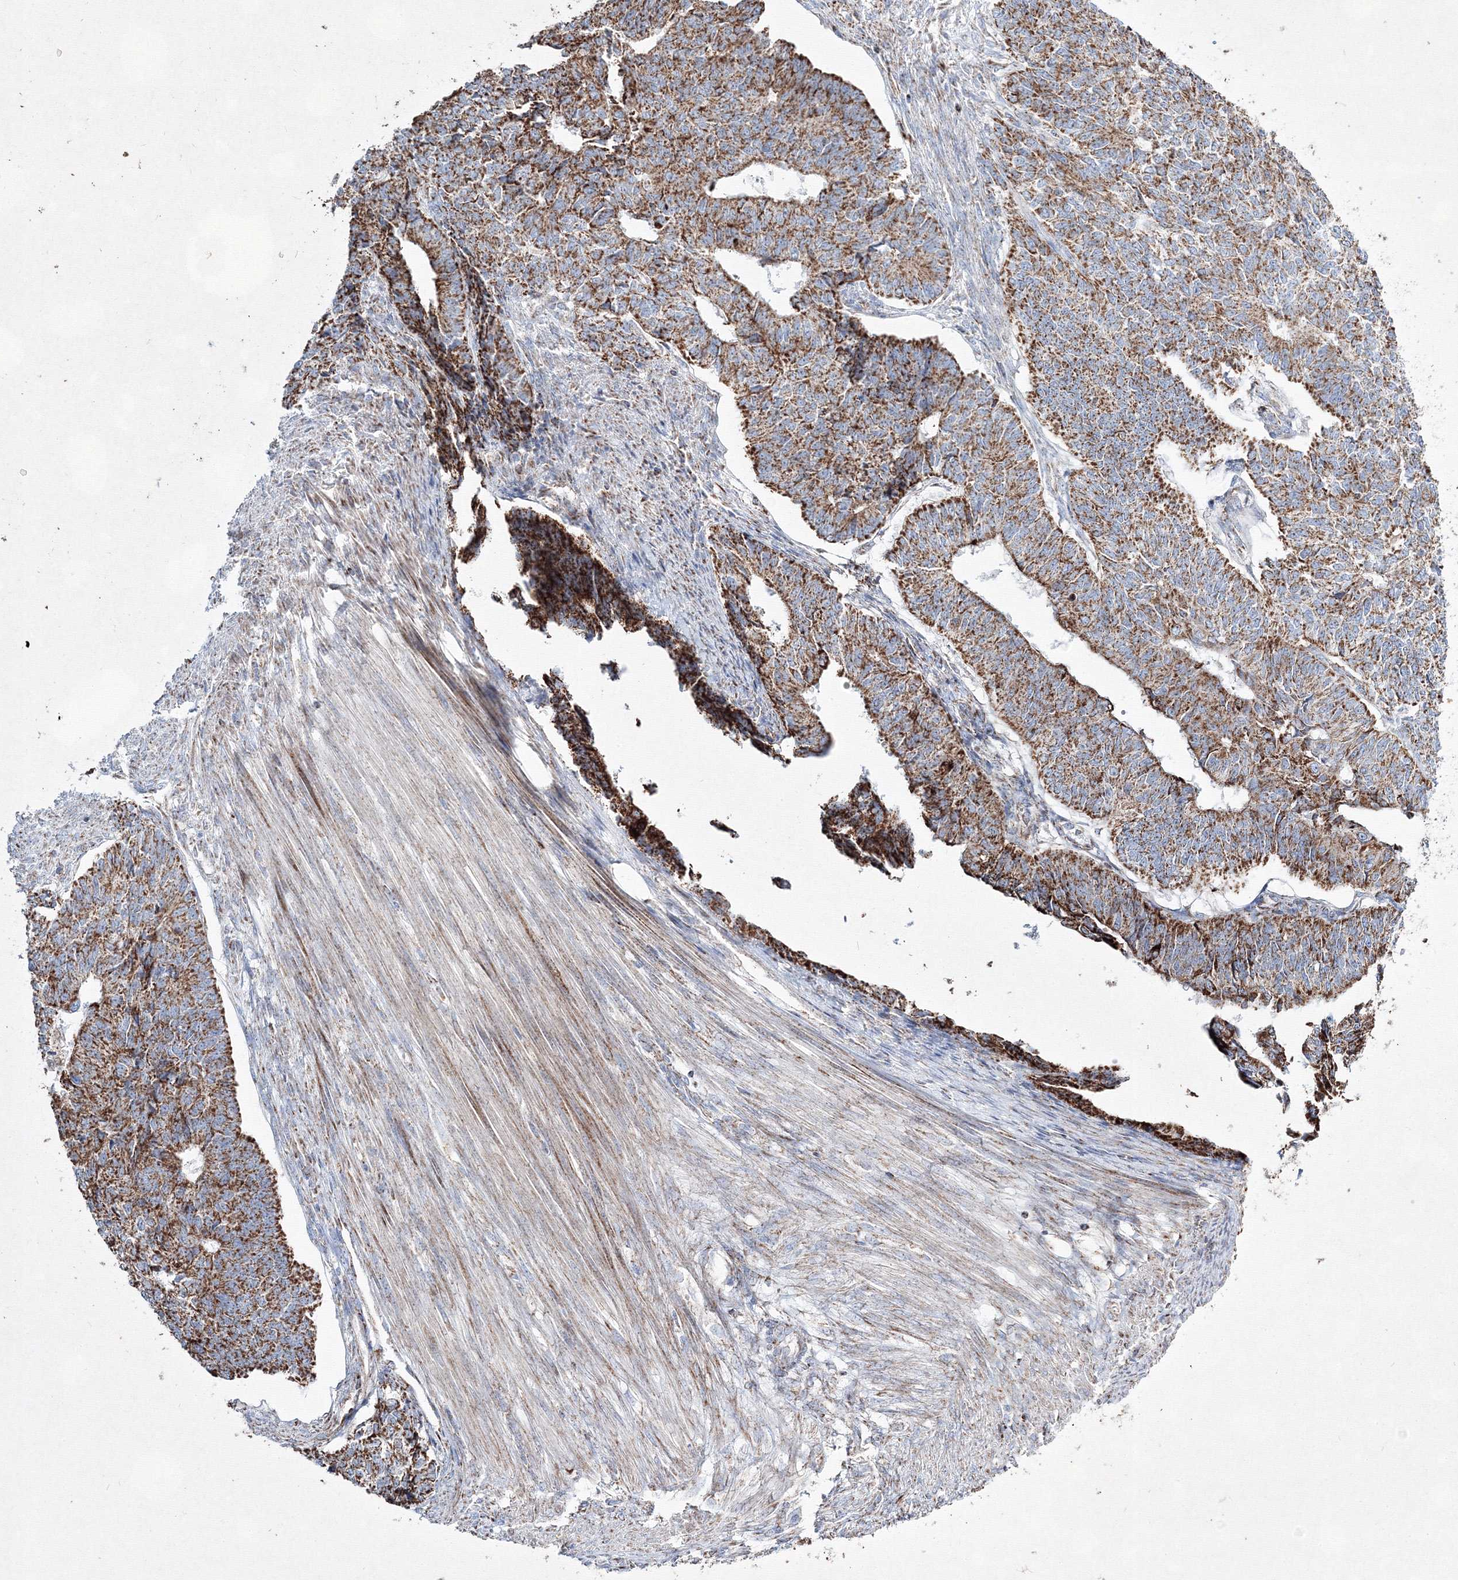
{"staining": {"intensity": "moderate", "quantity": ">75%", "location": "cytoplasmic/membranous"}, "tissue": "endometrial cancer", "cell_type": "Tumor cells", "image_type": "cancer", "snomed": [{"axis": "morphology", "description": "Adenocarcinoma, NOS"}, {"axis": "topography", "description": "Endometrium"}], "caption": "This is a photomicrograph of immunohistochemistry staining of endometrial cancer (adenocarcinoma), which shows moderate expression in the cytoplasmic/membranous of tumor cells.", "gene": "IGSF9", "patient": {"sex": "female", "age": 32}}